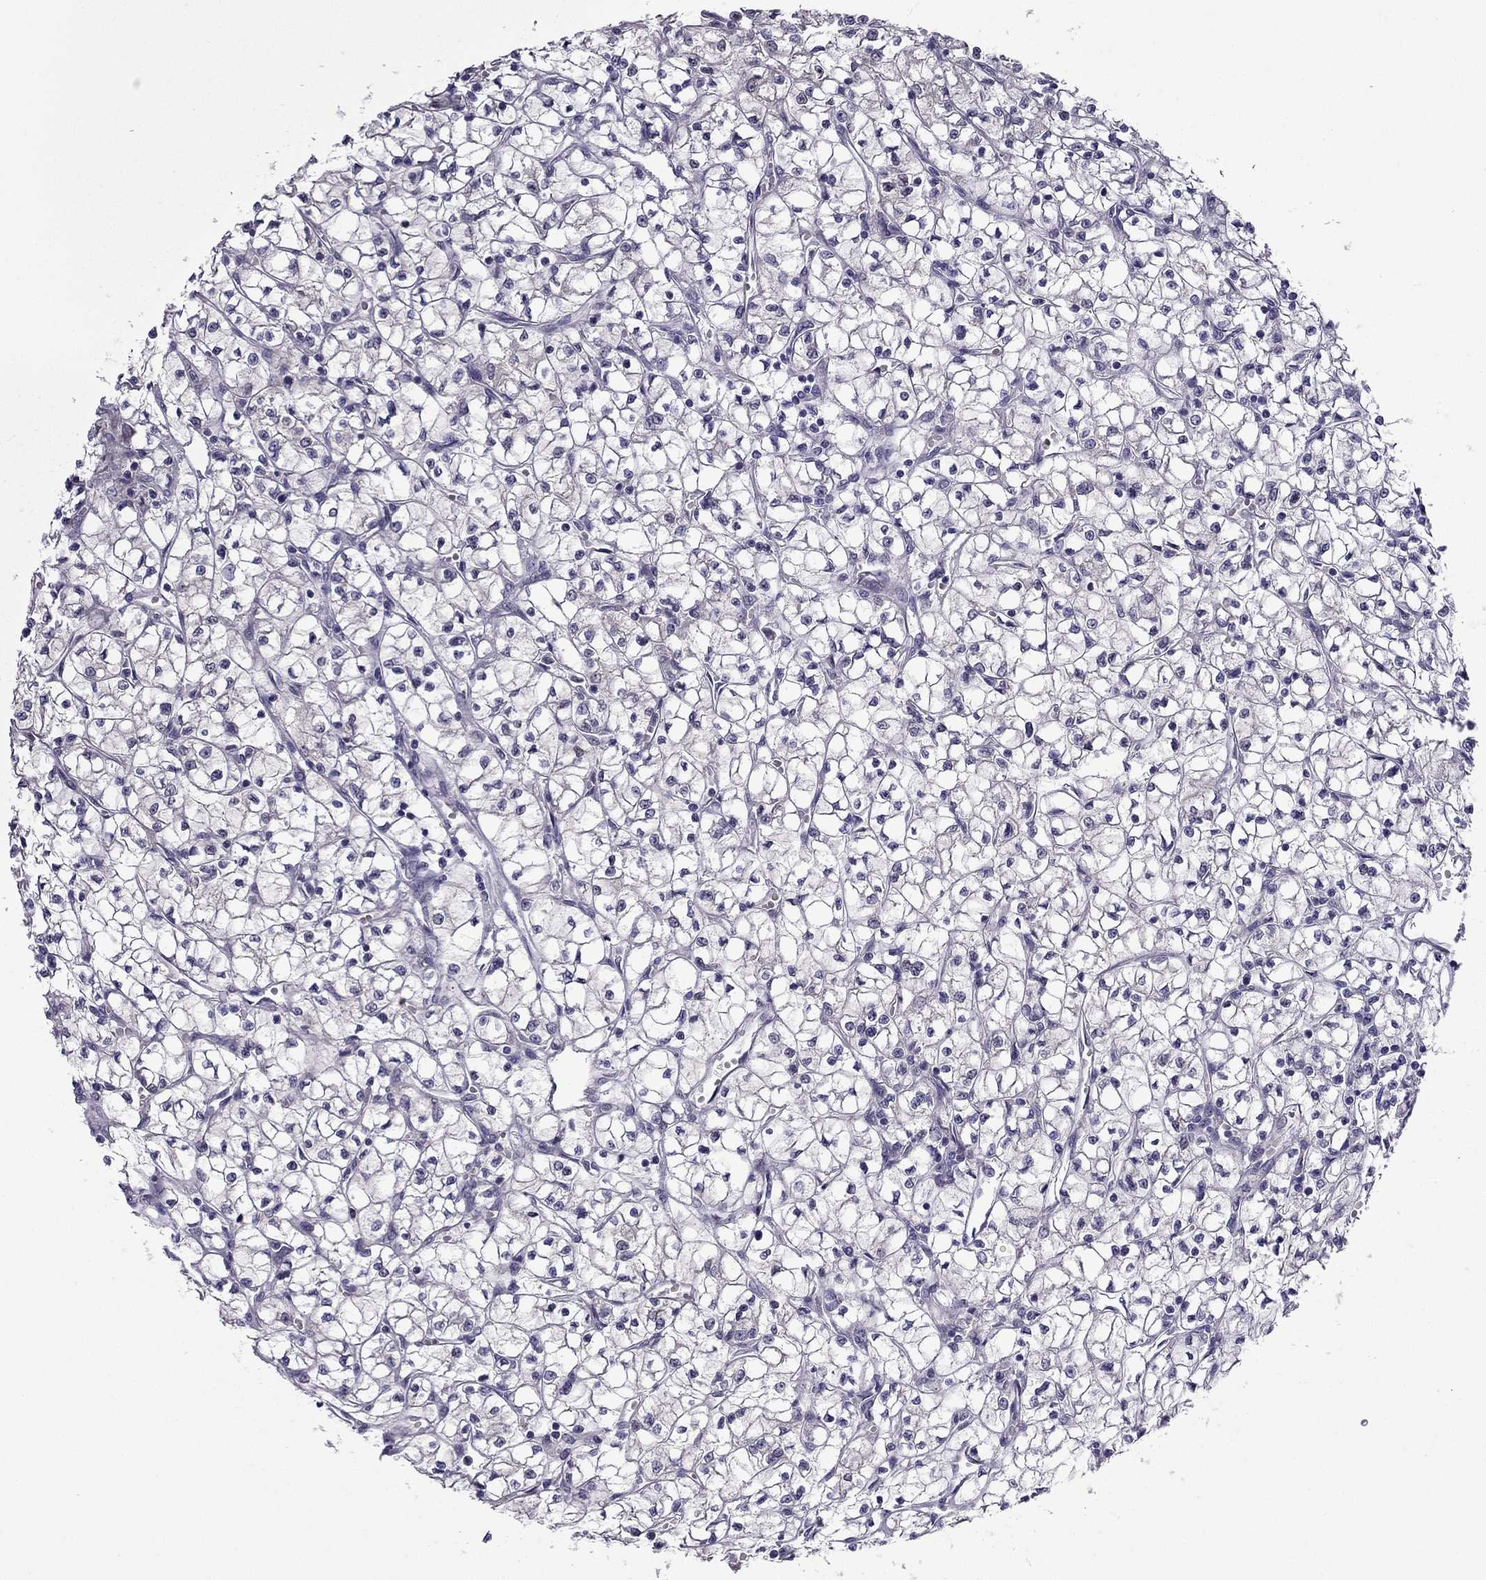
{"staining": {"intensity": "negative", "quantity": "none", "location": "none"}, "tissue": "renal cancer", "cell_type": "Tumor cells", "image_type": "cancer", "snomed": [{"axis": "morphology", "description": "Adenocarcinoma, NOS"}, {"axis": "topography", "description": "Kidney"}], "caption": "Immunohistochemistry image of neoplastic tissue: renal cancer (adenocarcinoma) stained with DAB (3,3'-diaminobenzidine) shows no significant protein positivity in tumor cells. (IHC, brightfield microscopy, high magnification).", "gene": "CDK5", "patient": {"sex": "female", "age": 64}}